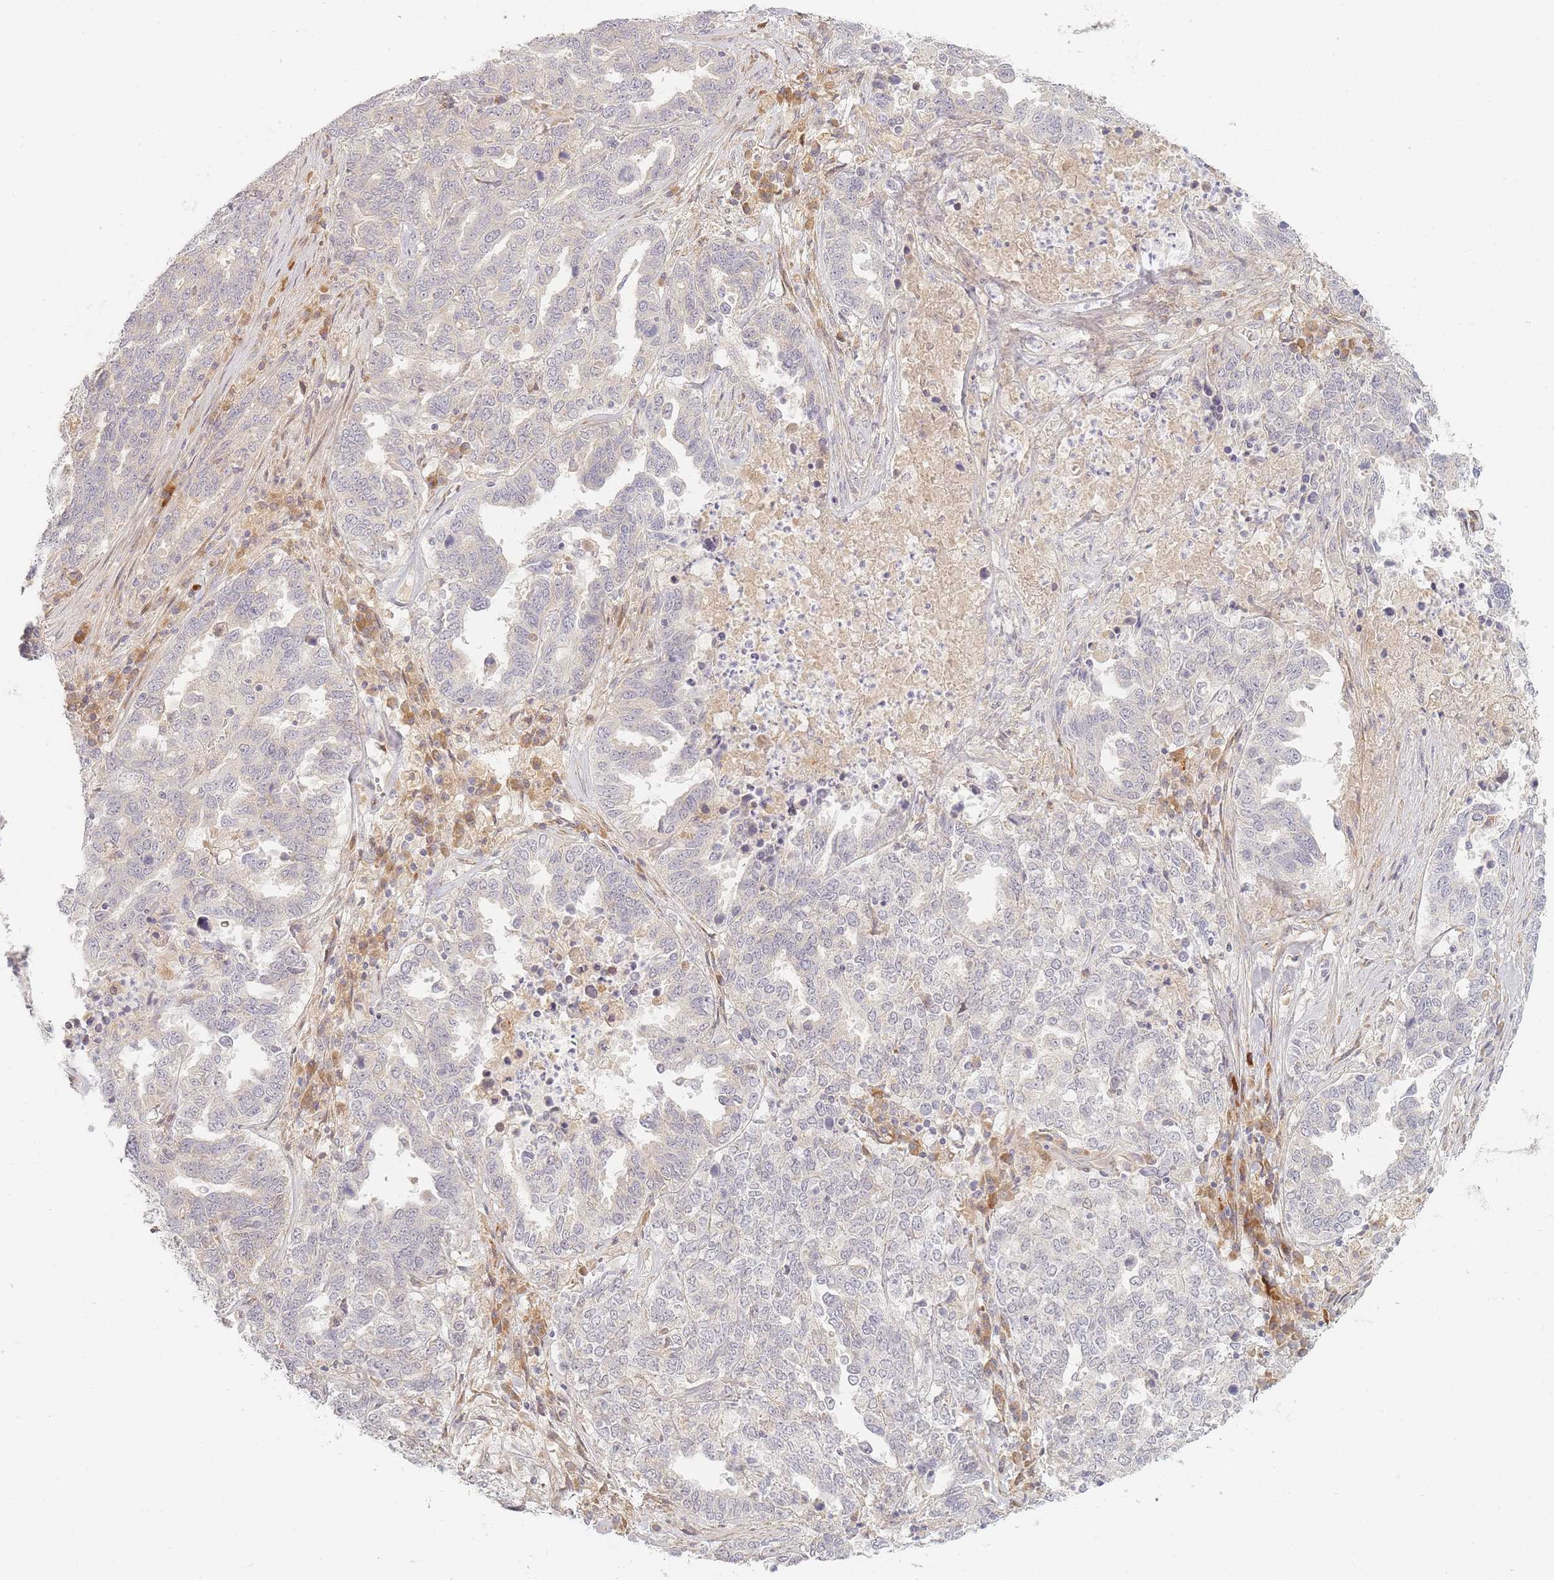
{"staining": {"intensity": "negative", "quantity": "none", "location": "none"}, "tissue": "ovarian cancer", "cell_type": "Tumor cells", "image_type": "cancer", "snomed": [{"axis": "morphology", "description": "Carcinoma, endometroid"}, {"axis": "topography", "description": "Ovary"}], "caption": "Immunohistochemical staining of human ovarian cancer (endometroid carcinoma) displays no significant positivity in tumor cells.", "gene": "ZKSCAN7", "patient": {"sex": "female", "age": 62}}